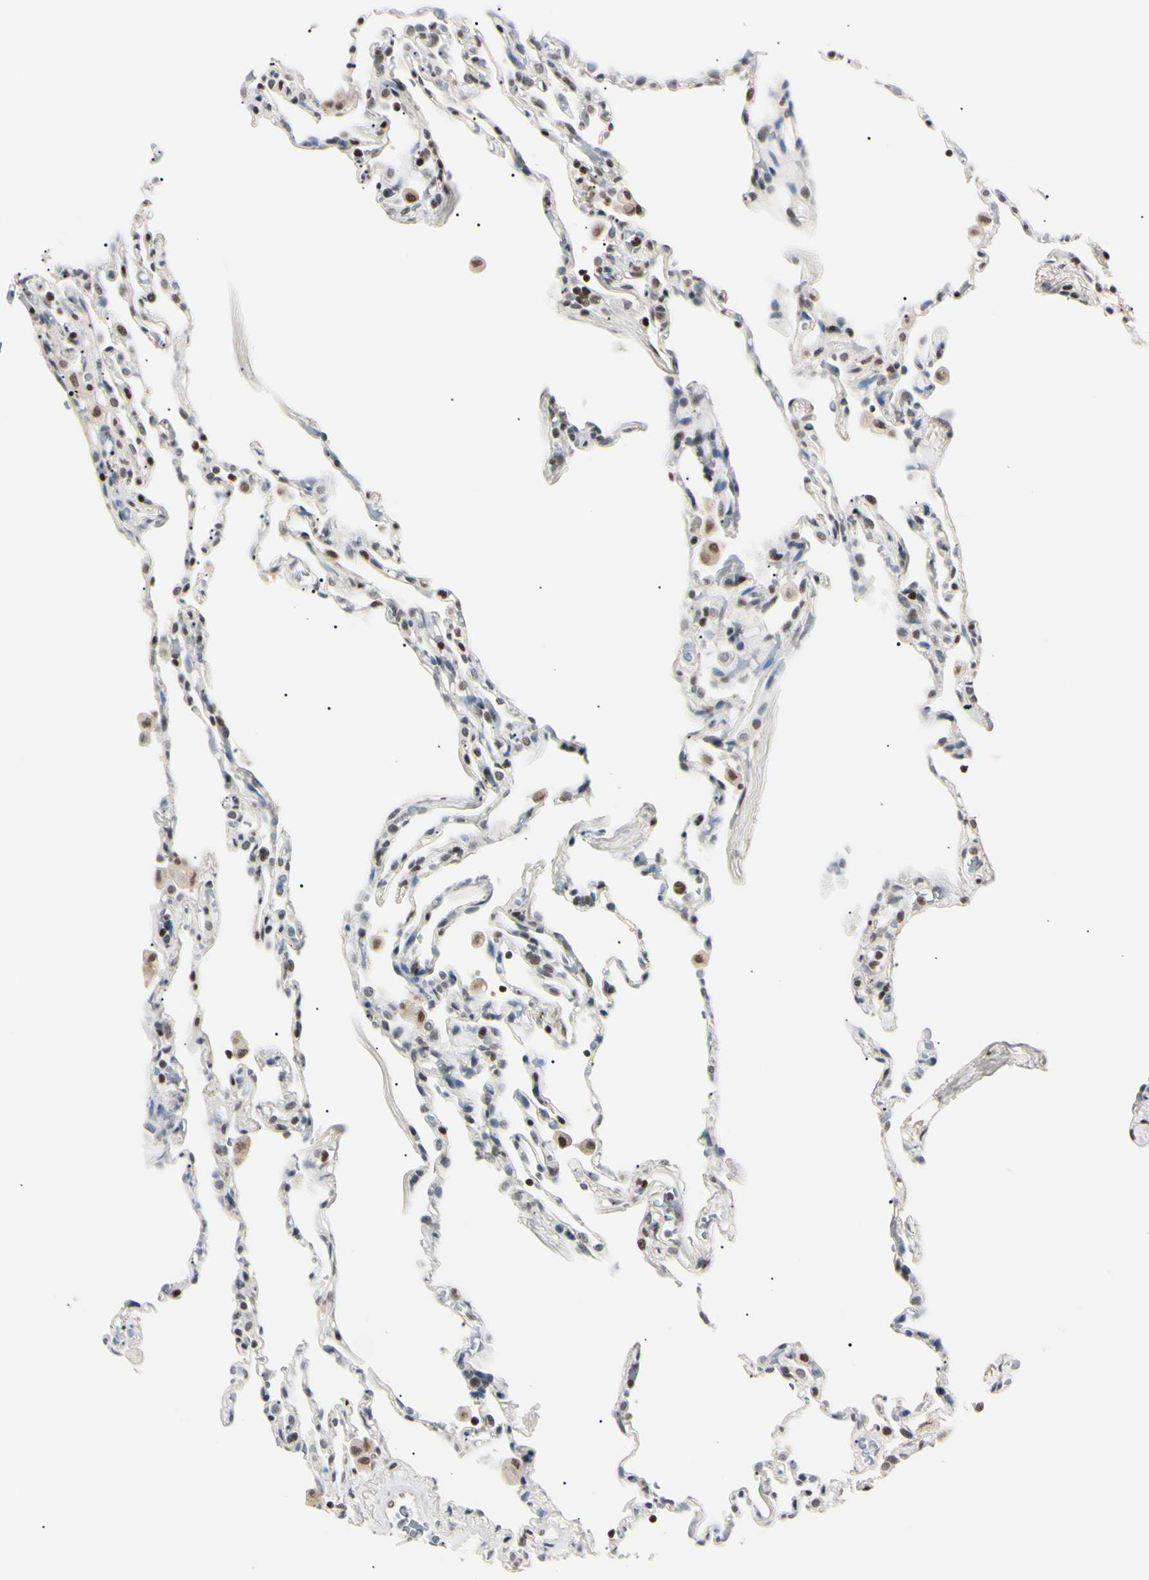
{"staining": {"intensity": "moderate", "quantity": "<25%", "location": "nuclear"}, "tissue": "lung", "cell_type": "Alveolar cells", "image_type": "normal", "snomed": [{"axis": "morphology", "description": "Normal tissue, NOS"}, {"axis": "topography", "description": "Lung"}], "caption": "Protein expression analysis of normal lung displays moderate nuclear expression in approximately <25% of alveolar cells.", "gene": "C1orf174", "patient": {"sex": "male", "age": 59}}